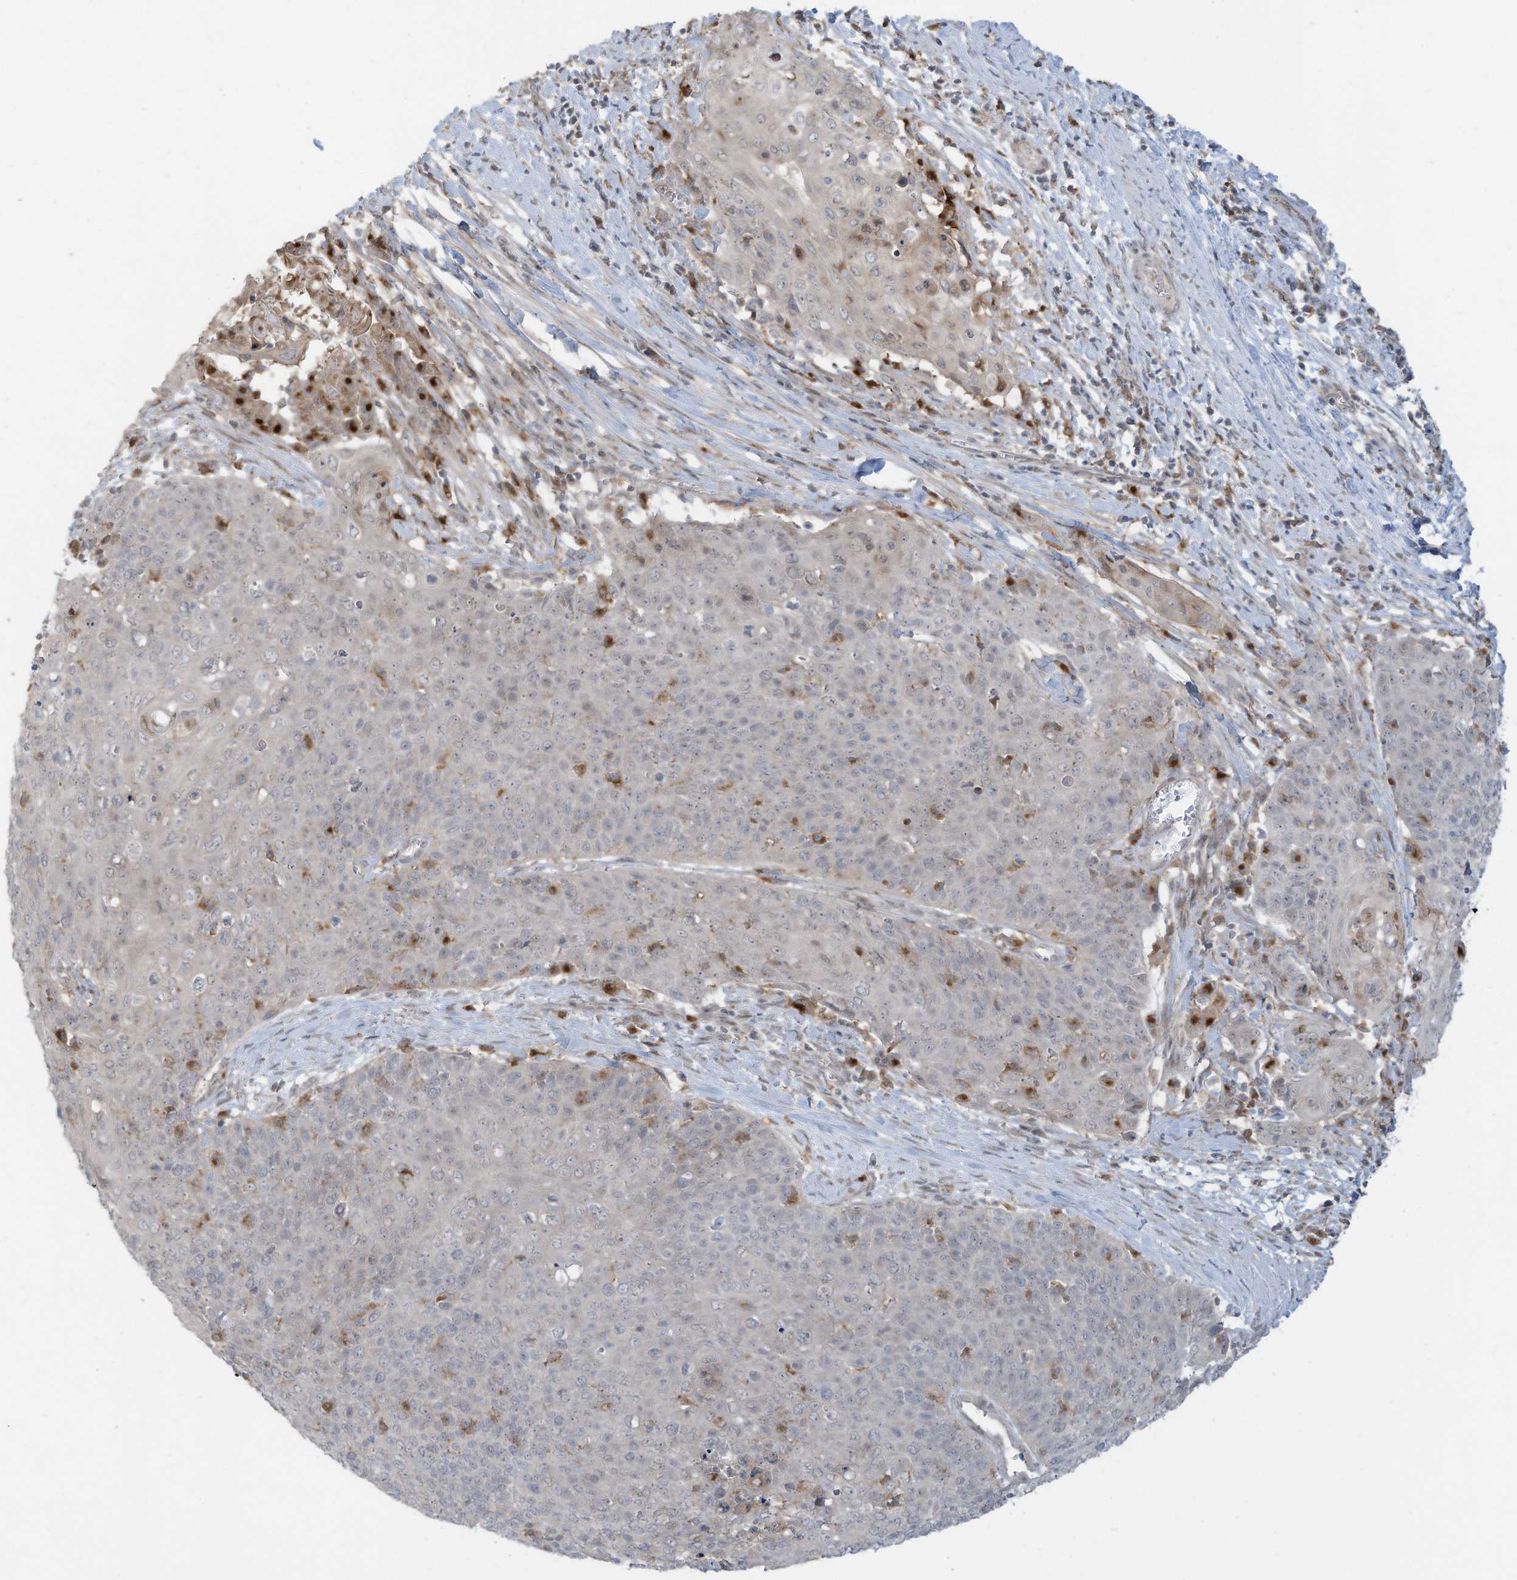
{"staining": {"intensity": "negative", "quantity": "none", "location": "none"}, "tissue": "cervical cancer", "cell_type": "Tumor cells", "image_type": "cancer", "snomed": [{"axis": "morphology", "description": "Squamous cell carcinoma, NOS"}, {"axis": "topography", "description": "Cervix"}], "caption": "Tumor cells are negative for brown protein staining in cervical cancer. The staining was performed using DAB (3,3'-diaminobenzidine) to visualize the protein expression in brown, while the nuclei were stained in blue with hematoxylin (Magnification: 20x).", "gene": "DZIP3", "patient": {"sex": "female", "age": 39}}